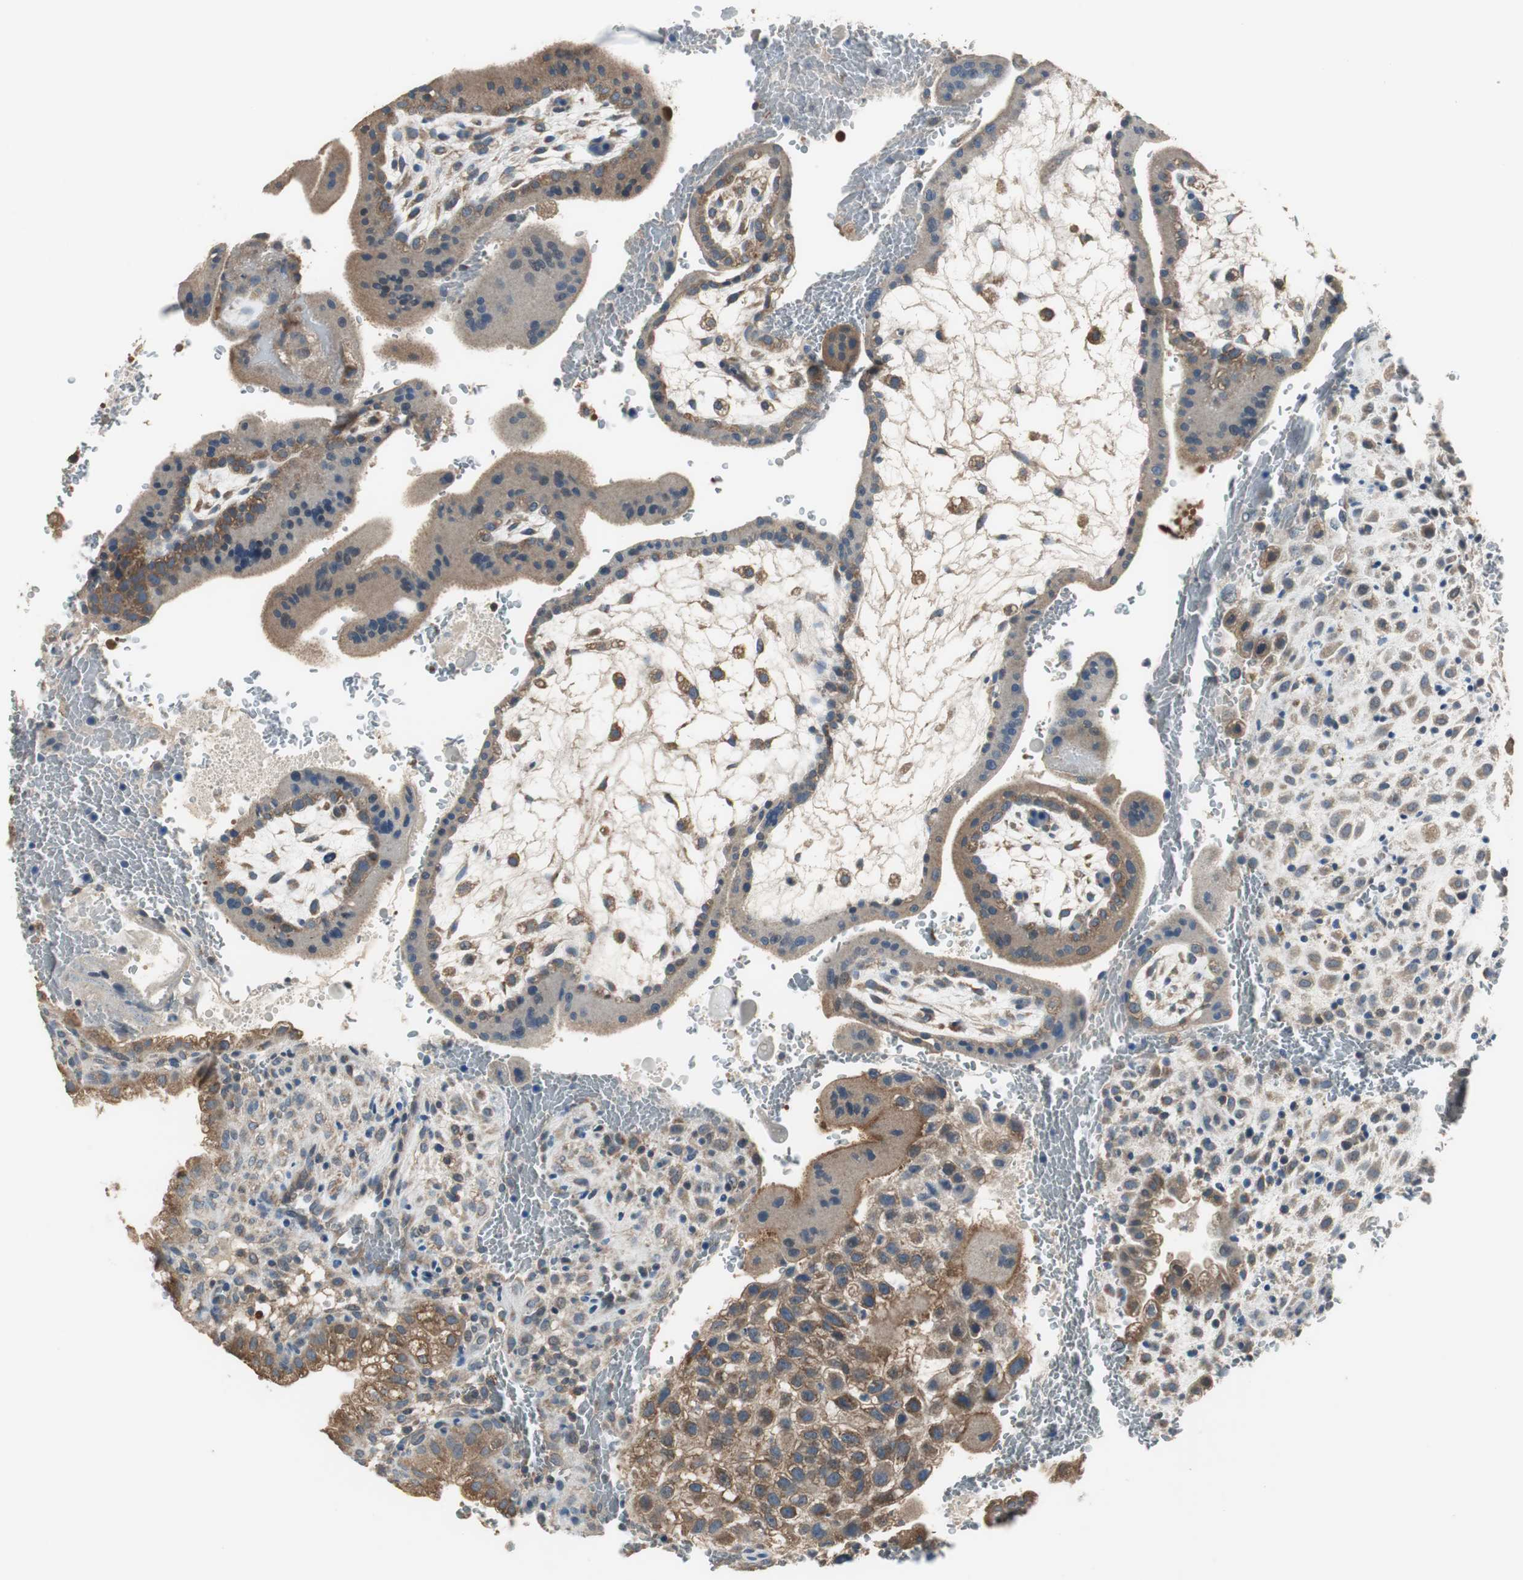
{"staining": {"intensity": "weak", "quantity": ">75%", "location": "cytoplasmic/membranous"}, "tissue": "placenta", "cell_type": "Decidual cells", "image_type": "normal", "snomed": [{"axis": "morphology", "description": "Normal tissue, NOS"}, {"axis": "topography", "description": "Placenta"}], "caption": "The image demonstrates immunohistochemical staining of unremarkable placenta. There is weak cytoplasmic/membranous positivity is identified in about >75% of decidual cells. The staining is performed using DAB (3,3'-diaminobenzidine) brown chromogen to label protein expression. The nuclei are counter-stained blue using hematoxylin.", "gene": "MSTO1", "patient": {"sex": "female", "age": 35}}